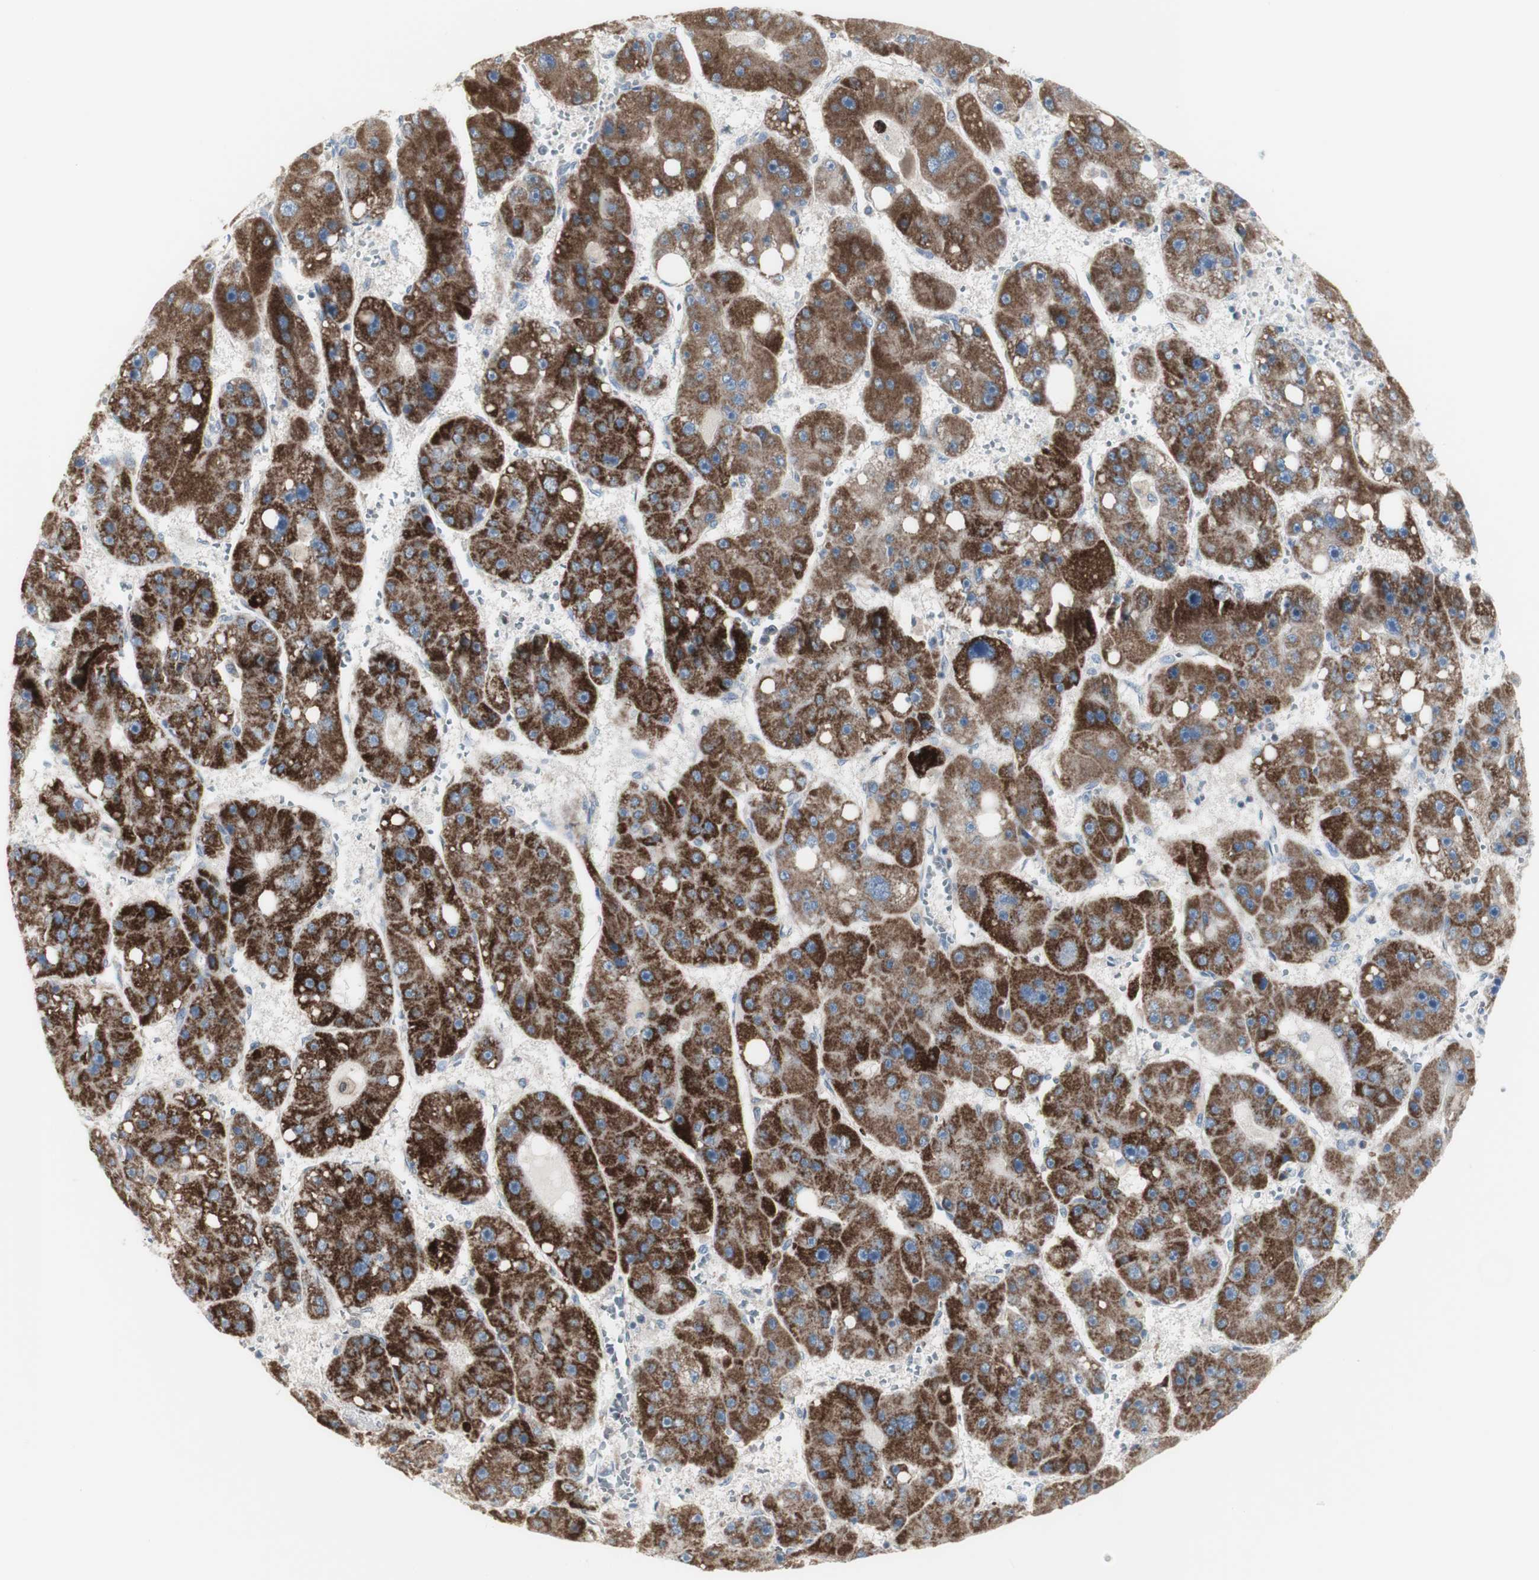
{"staining": {"intensity": "strong", "quantity": ">75%", "location": "cytoplasmic/membranous"}, "tissue": "liver cancer", "cell_type": "Tumor cells", "image_type": "cancer", "snomed": [{"axis": "morphology", "description": "Carcinoma, Hepatocellular, NOS"}, {"axis": "topography", "description": "Liver"}], "caption": "Protein positivity by IHC reveals strong cytoplasmic/membranous positivity in approximately >75% of tumor cells in liver cancer.", "gene": "C3orf52", "patient": {"sex": "female", "age": 61}}